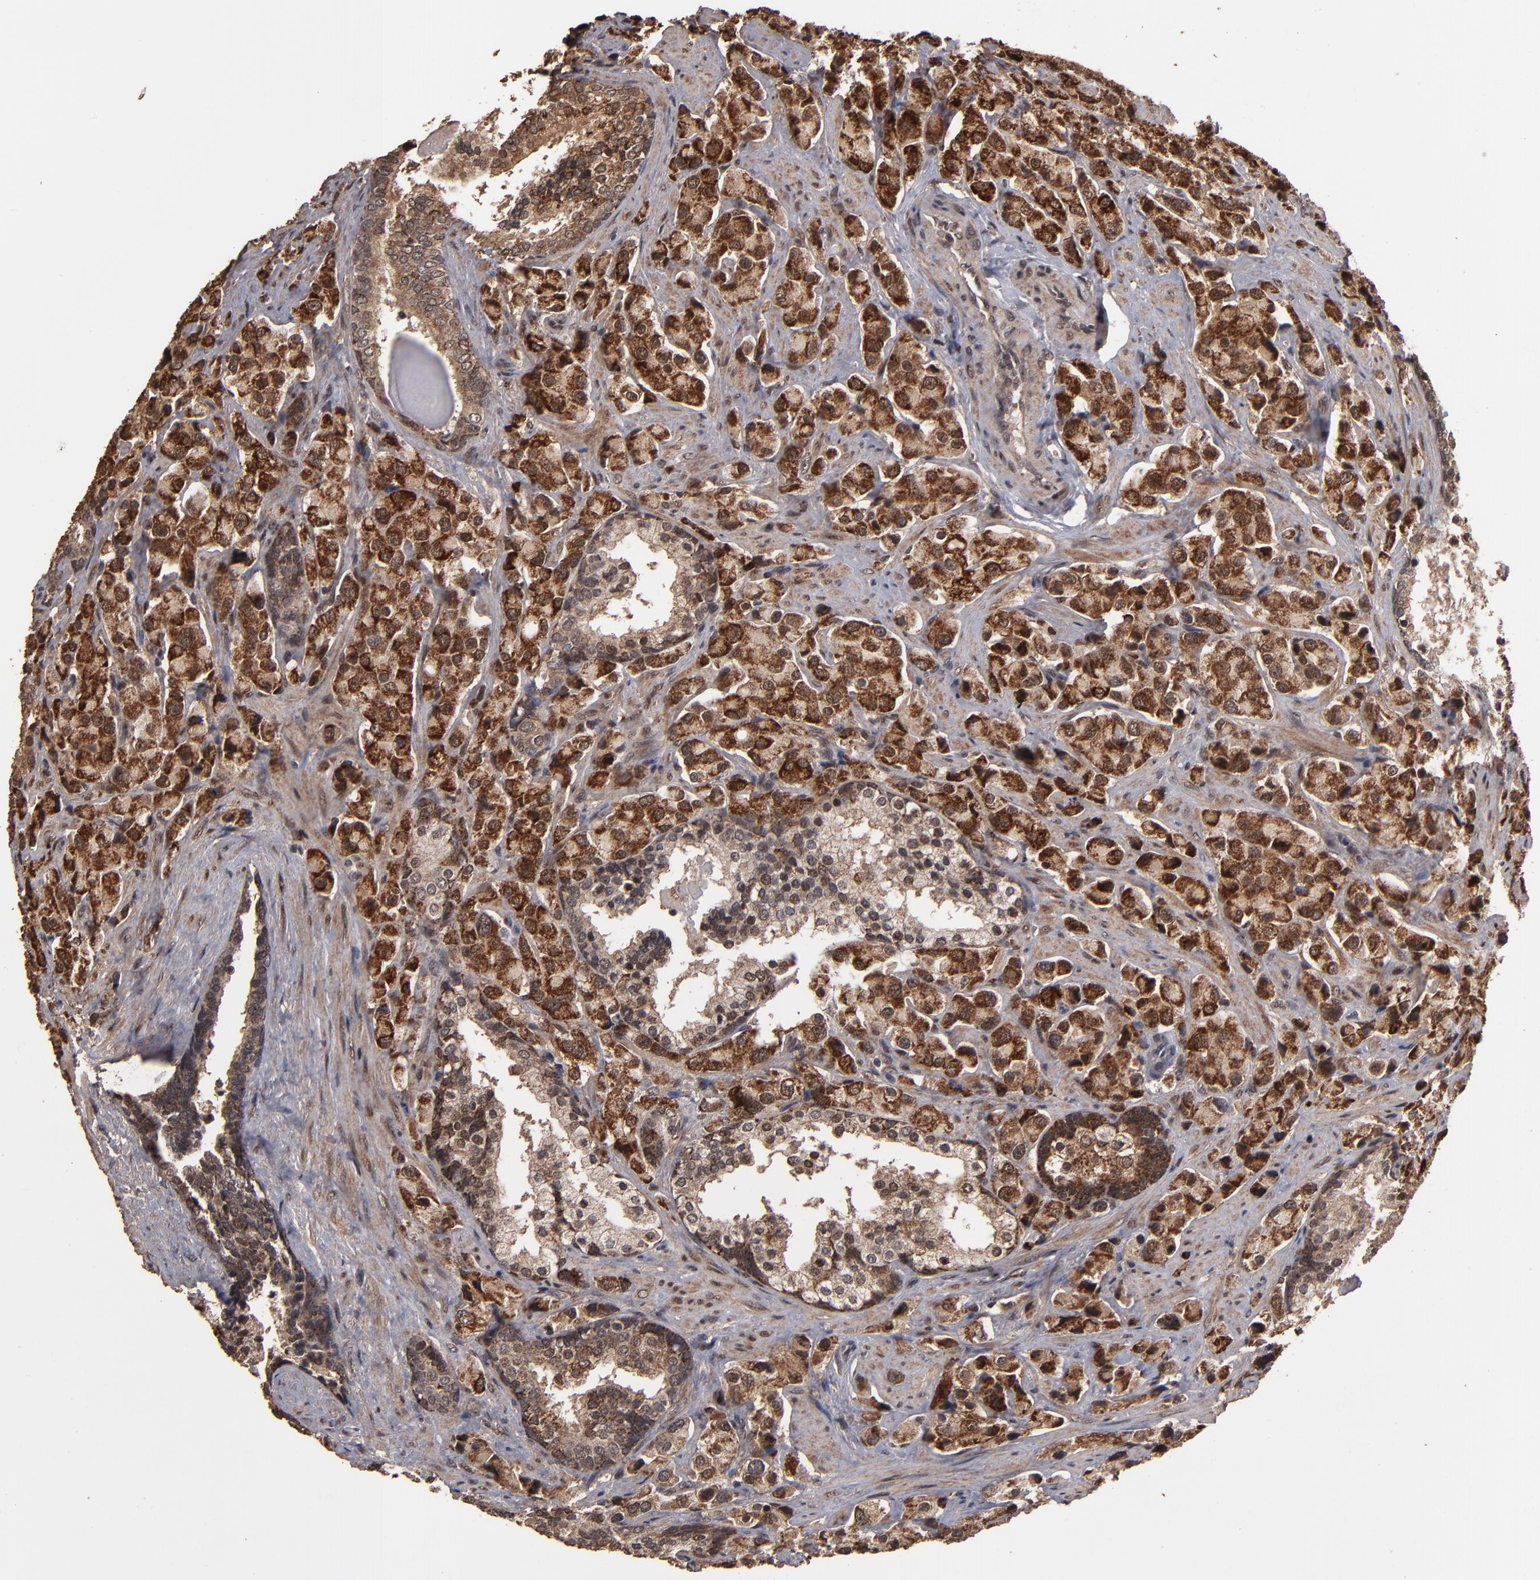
{"staining": {"intensity": "strong", "quantity": ">75%", "location": "cytoplasmic/membranous,nuclear"}, "tissue": "prostate cancer", "cell_type": "Tumor cells", "image_type": "cancer", "snomed": [{"axis": "morphology", "description": "Adenocarcinoma, Medium grade"}, {"axis": "topography", "description": "Prostate"}], "caption": "A micrograph of human medium-grade adenocarcinoma (prostate) stained for a protein shows strong cytoplasmic/membranous and nuclear brown staining in tumor cells. The protein is shown in brown color, while the nuclei are stained blue.", "gene": "NXF2B", "patient": {"sex": "male", "age": 70}}